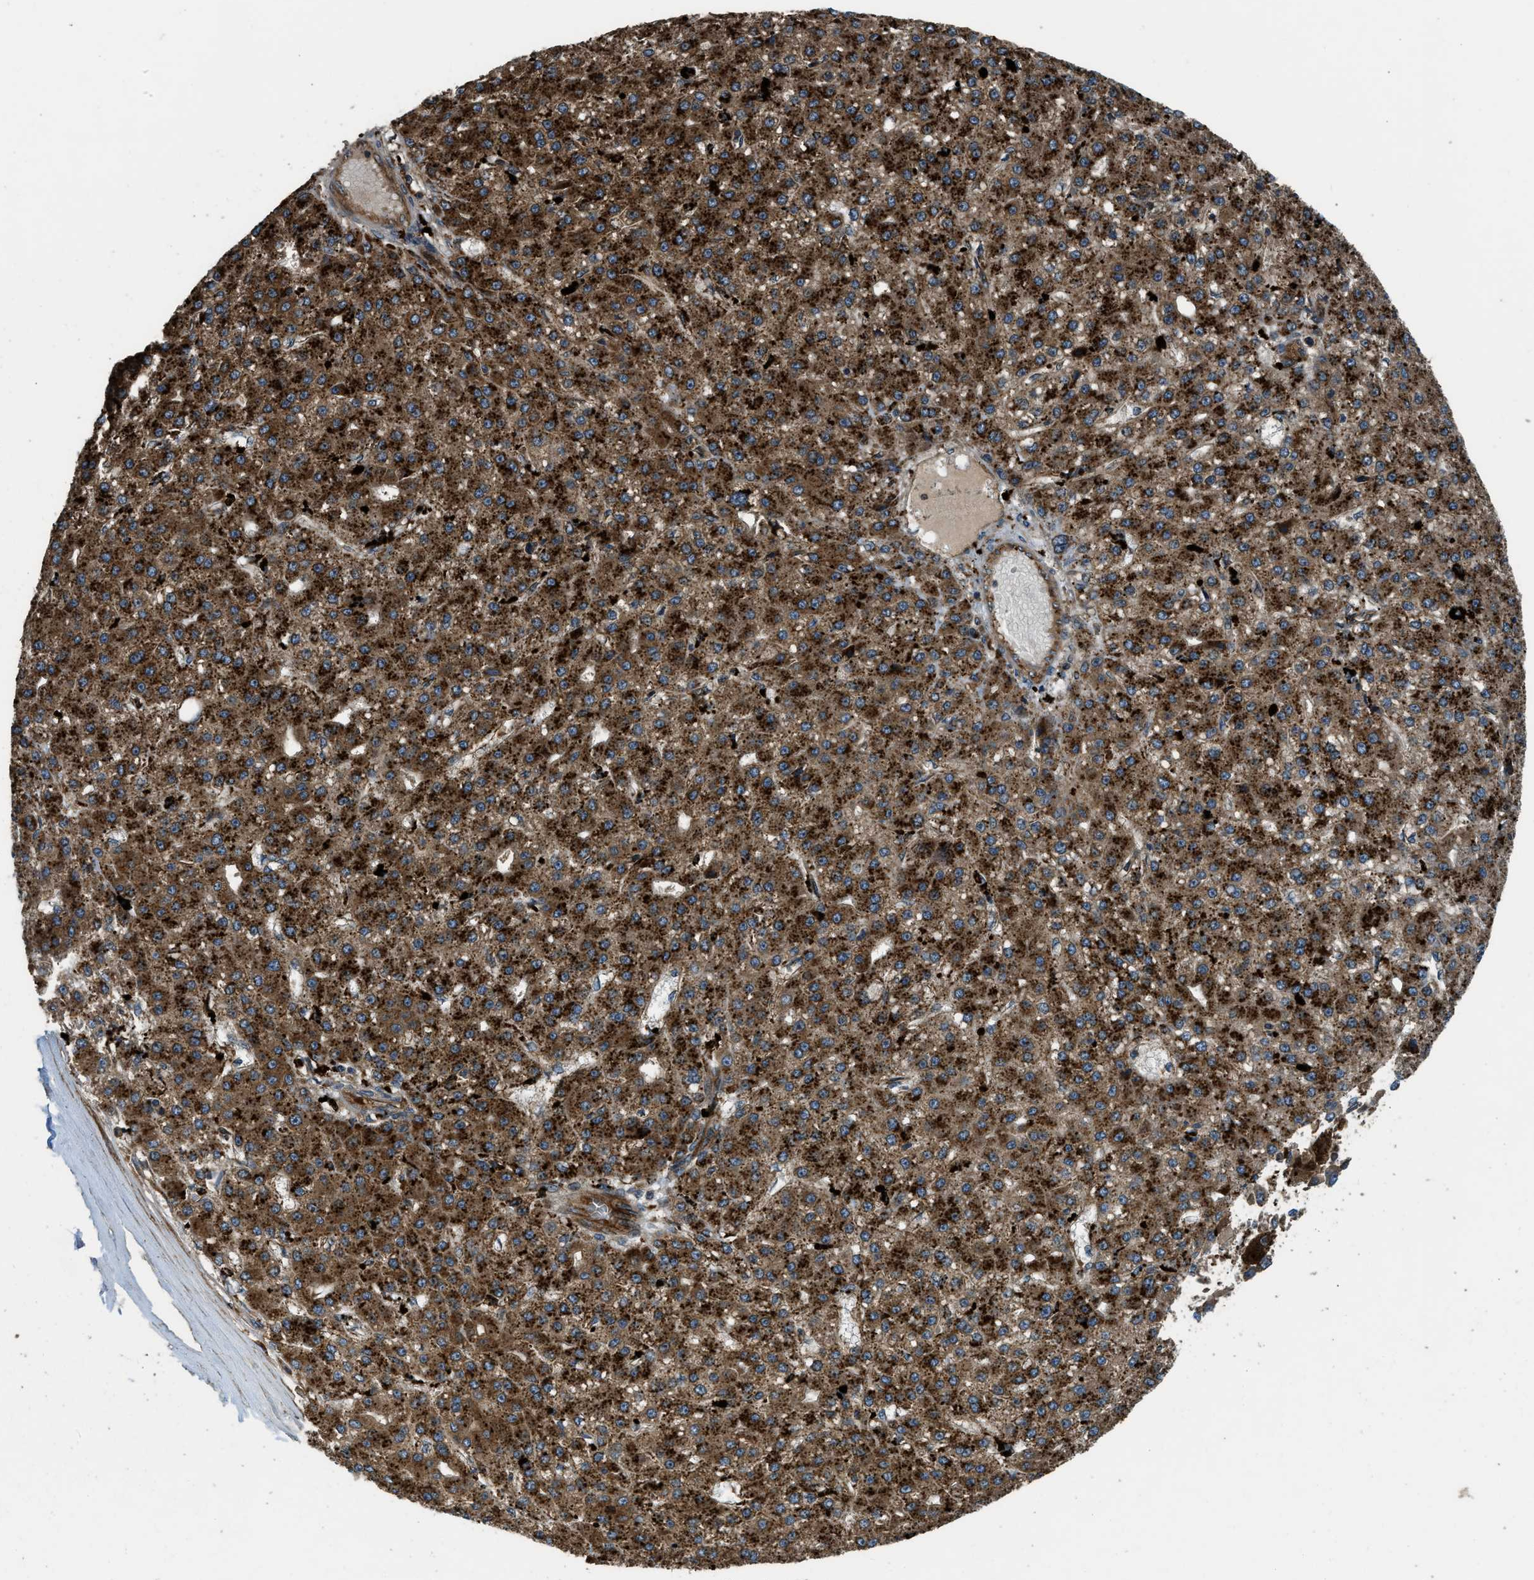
{"staining": {"intensity": "strong", "quantity": ">75%", "location": "cytoplasmic/membranous"}, "tissue": "liver cancer", "cell_type": "Tumor cells", "image_type": "cancer", "snomed": [{"axis": "morphology", "description": "Carcinoma, Hepatocellular, NOS"}, {"axis": "topography", "description": "Liver"}], "caption": "Human hepatocellular carcinoma (liver) stained for a protein (brown) reveals strong cytoplasmic/membranous positive positivity in approximately >75% of tumor cells.", "gene": "GGH", "patient": {"sex": "male", "age": 67}}